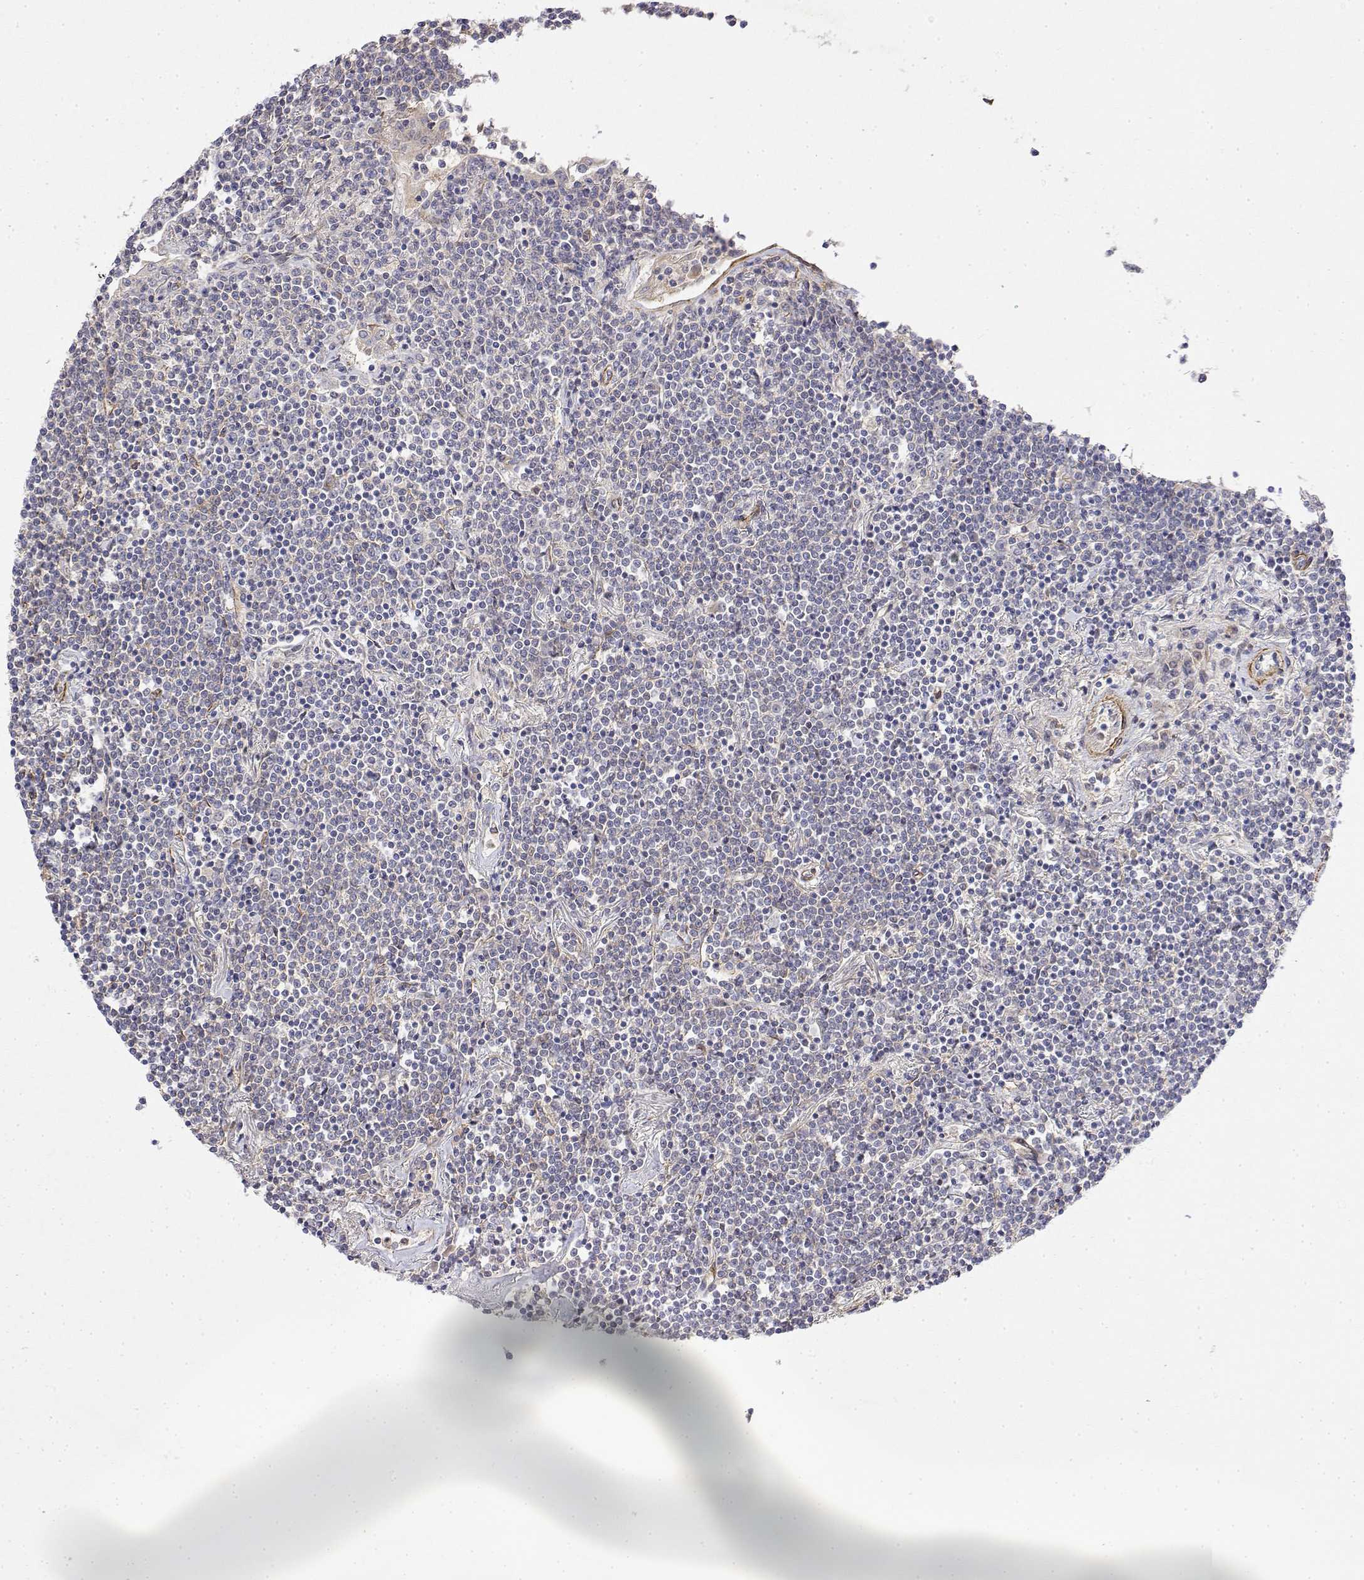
{"staining": {"intensity": "negative", "quantity": "none", "location": "none"}, "tissue": "lymphoma", "cell_type": "Tumor cells", "image_type": "cancer", "snomed": [{"axis": "morphology", "description": "Malignant lymphoma, non-Hodgkin's type, Low grade"}, {"axis": "topography", "description": "Lung"}], "caption": "Lymphoma was stained to show a protein in brown. There is no significant expression in tumor cells.", "gene": "SOWAHD", "patient": {"sex": "female", "age": 71}}